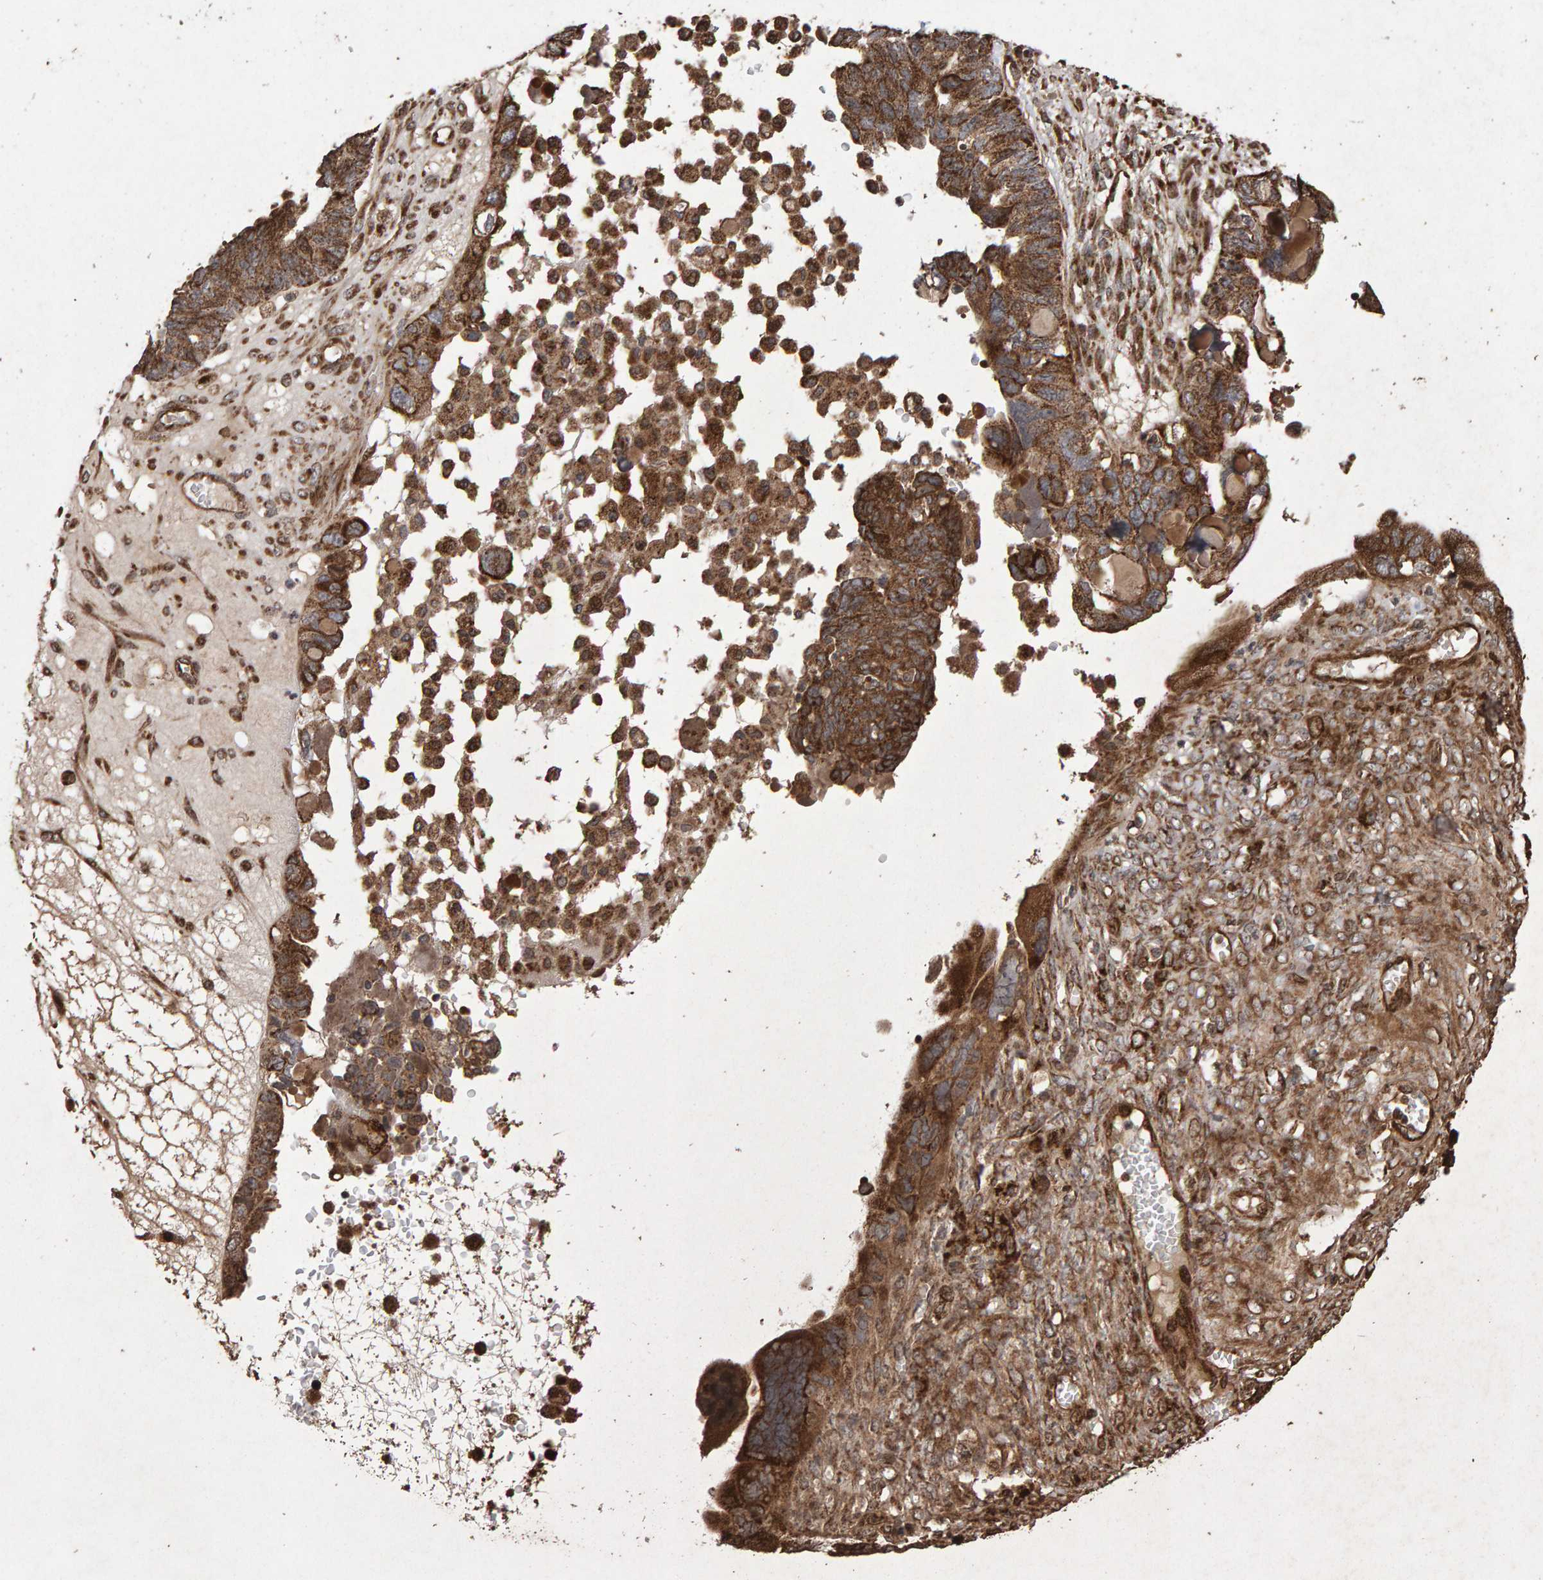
{"staining": {"intensity": "strong", "quantity": ">75%", "location": "cytoplasmic/membranous"}, "tissue": "ovarian cancer", "cell_type": "Tumor cells", "image_type": "cancer", "snomed": [{"axis": "morphology", "description": "Cystadenocarcinoma, serous, NOS"}, {"axis": "topography", "description": "Ovary"}], "caption": "DAB immunohistochemical staining of ovarian cancer demonstrates strong cytoplasmic/membranous protein staining in approximately >75% of tumor cells. The protein is stained brown, and the nuclei are stained in blue (DAB (3,3'-diaminobenzidine) IHC with brightfield microscopy, high magnification).", "gene": "OSBP2", "patient": {"sex": "female", "age": 79}}